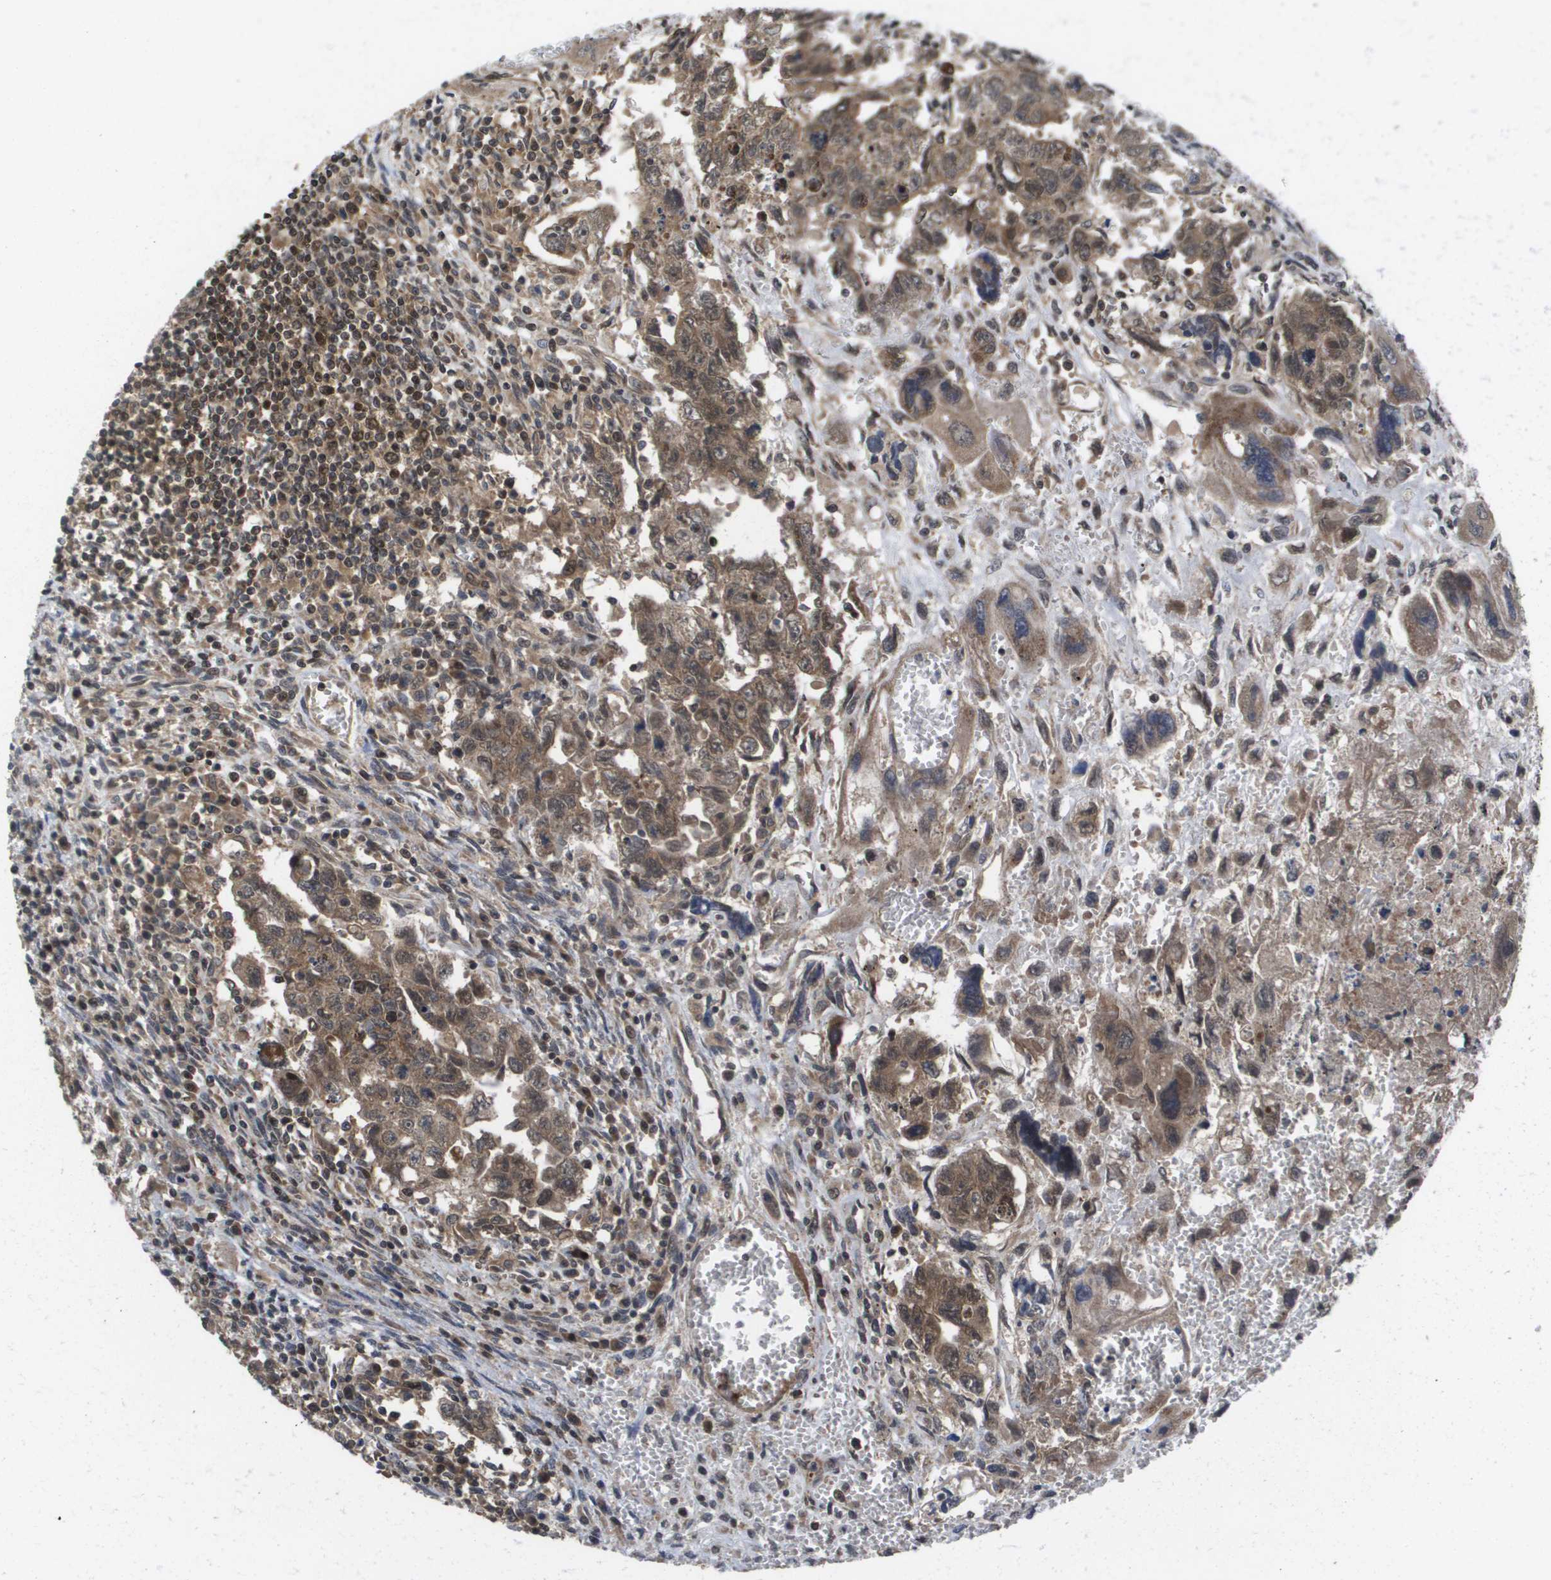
{"staining": {"intensity": "moderate", "quantity": ">75%", "location": "cytoplasmic/membranous"}, "tissue": "testis cancer", "cell_type": "Tumor cells", "image_type": "cancer", "snomed": [{"axis": "morphology", "description": "Carcinoma, Embryonal, NOS"}, {"axis": "topography", "description": "Testis"}], "caption": "Protein staining exhibits moderate cytoplasmic/membranous staining in approximately >75% of tumor cells in testis cancer. (Stains: DAB in brown, nuclei in blue, Microscopy: brightfield microscopy at high magnification).", "gene": "RBM38", "patient": {"sex": "male", "age": 28}}